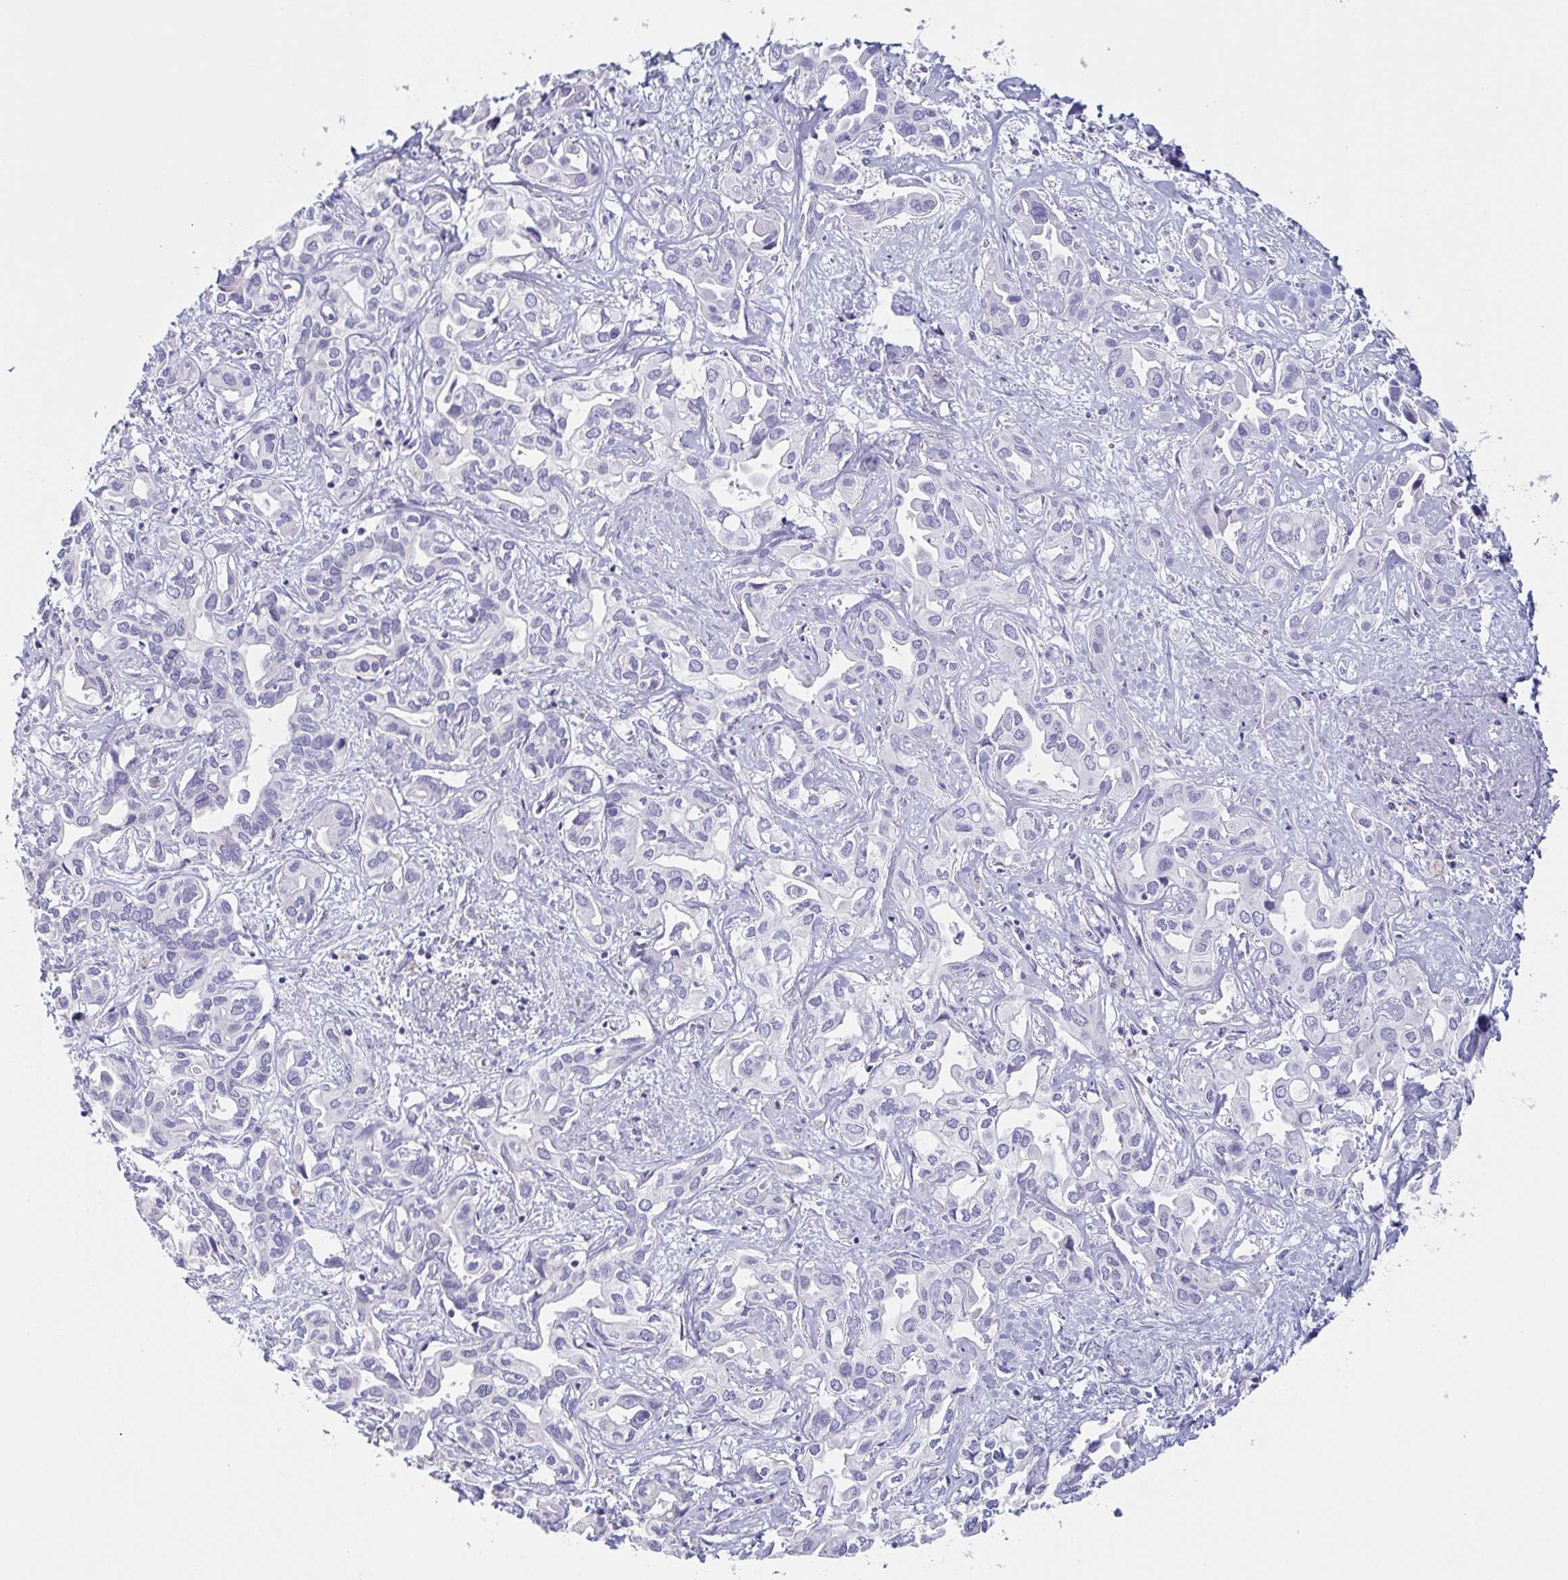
{"staining": {"intensity": "negative", "quantity": "none", "location": "none"}, "tissue": "liver cancer", "cell_type": "Tumor cells", "image_type": "cancer", "snomed": [{"axis": "morphology", "description": "Cholangiocarcinoma"}, {"axis": "topography", "description": "Liver"}], "caption": "Tumor cells show no significant positivity in liver cancer (cholangiocarcinoma).", "gene": "PRR27", "patient": {"sex": "female", "age": 64}}